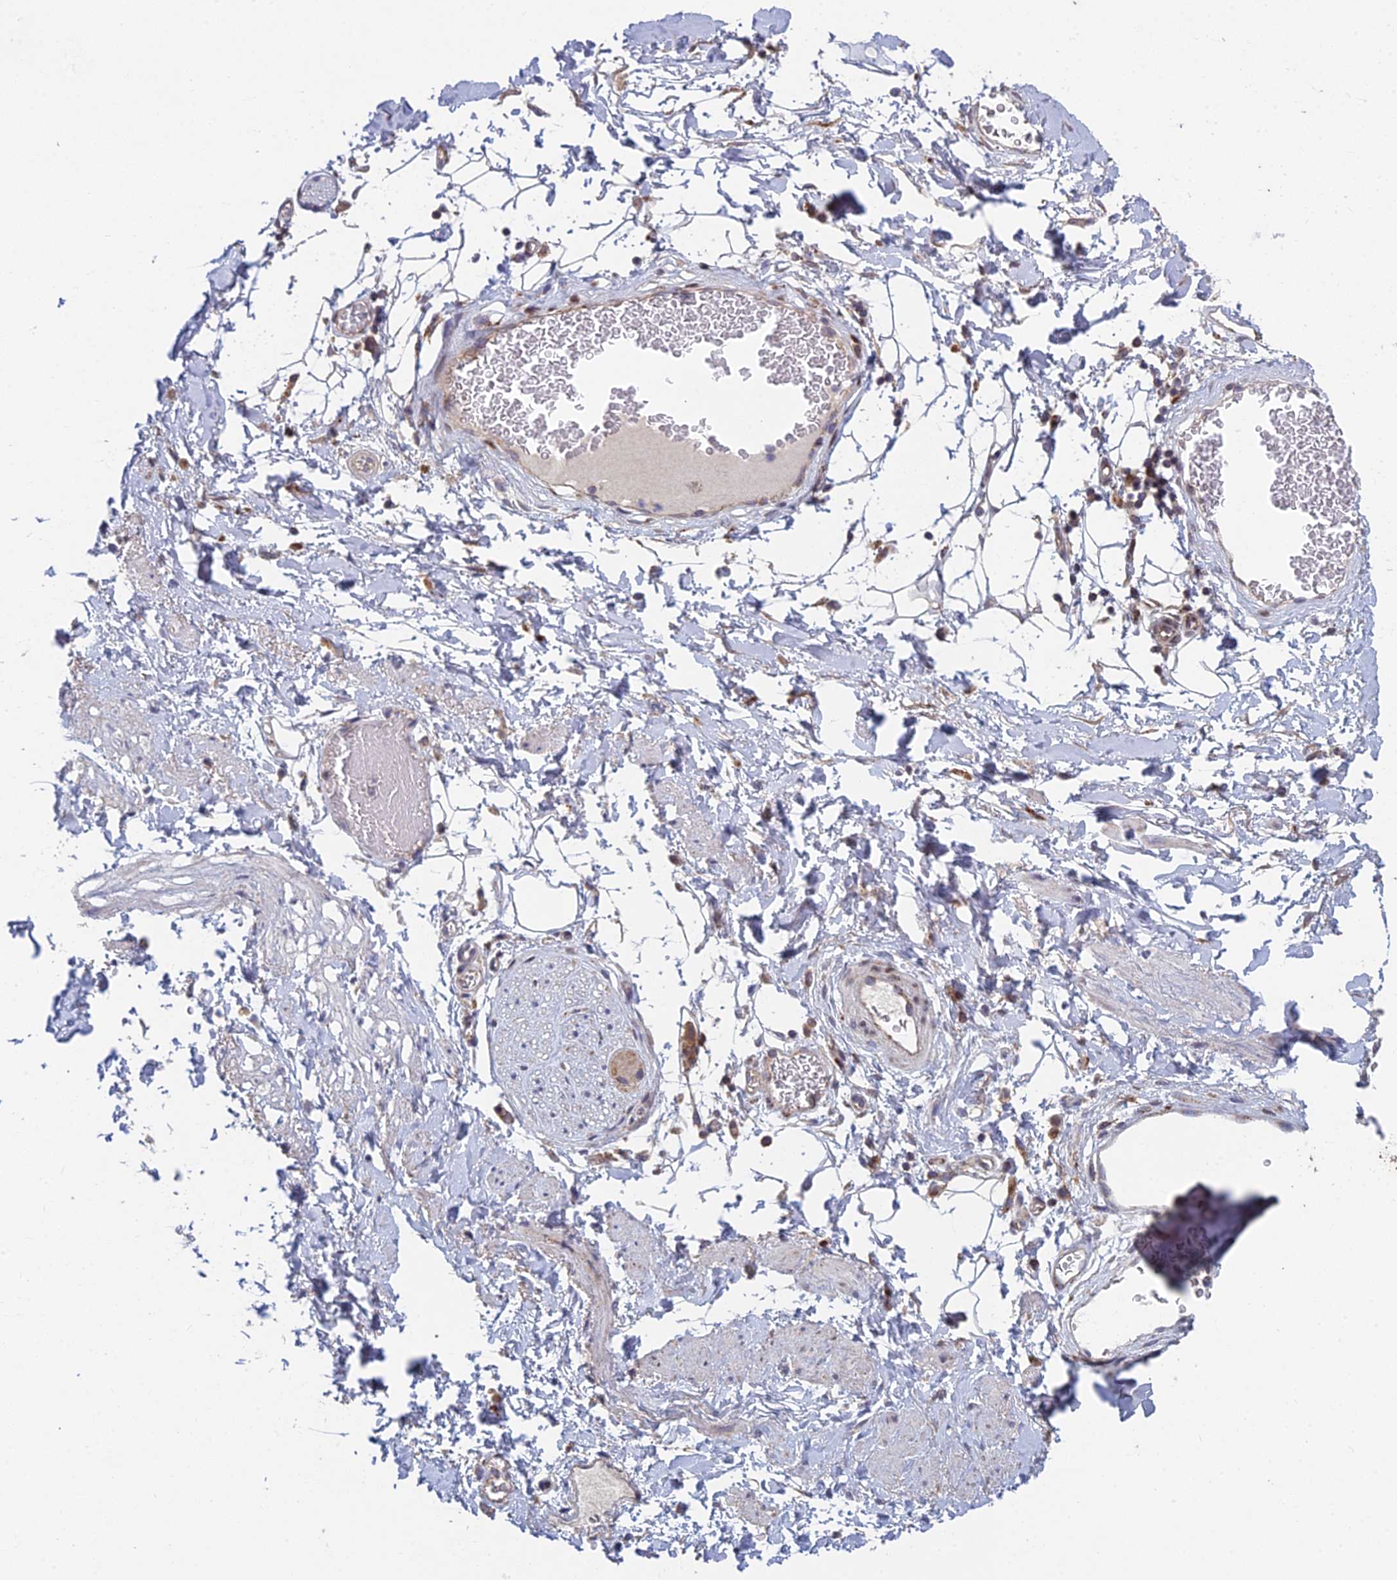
{"staining": {"intensity": "weak", "quantity": "<25%", "location": "cytoplasmic/membranous"}, "tissue": "adipose tissue", "cell_type": "Adipocytes", "image_type": "normal", "snomed": [{"axis": "morphology", "description": "Normal tissue, NOS"}, {"axis": "morphology", "description": "Adenocarcinoma, NOS"}, {"axis": "topography", "description": "Rectum"}, {"axis": "topography", "description": "Vagina"}, {"axis": "topography", "description": "Peripheral nerve tissue"}], "caption": "A high-resolution image shows immunohistochemistry (IHC) staining of benign adipose tissue, which shows no significant expression in adipocytes. Nuclei are stained in blue.", "gene": "FOXS1", "patient": {"sex": "female", "age": 71}}